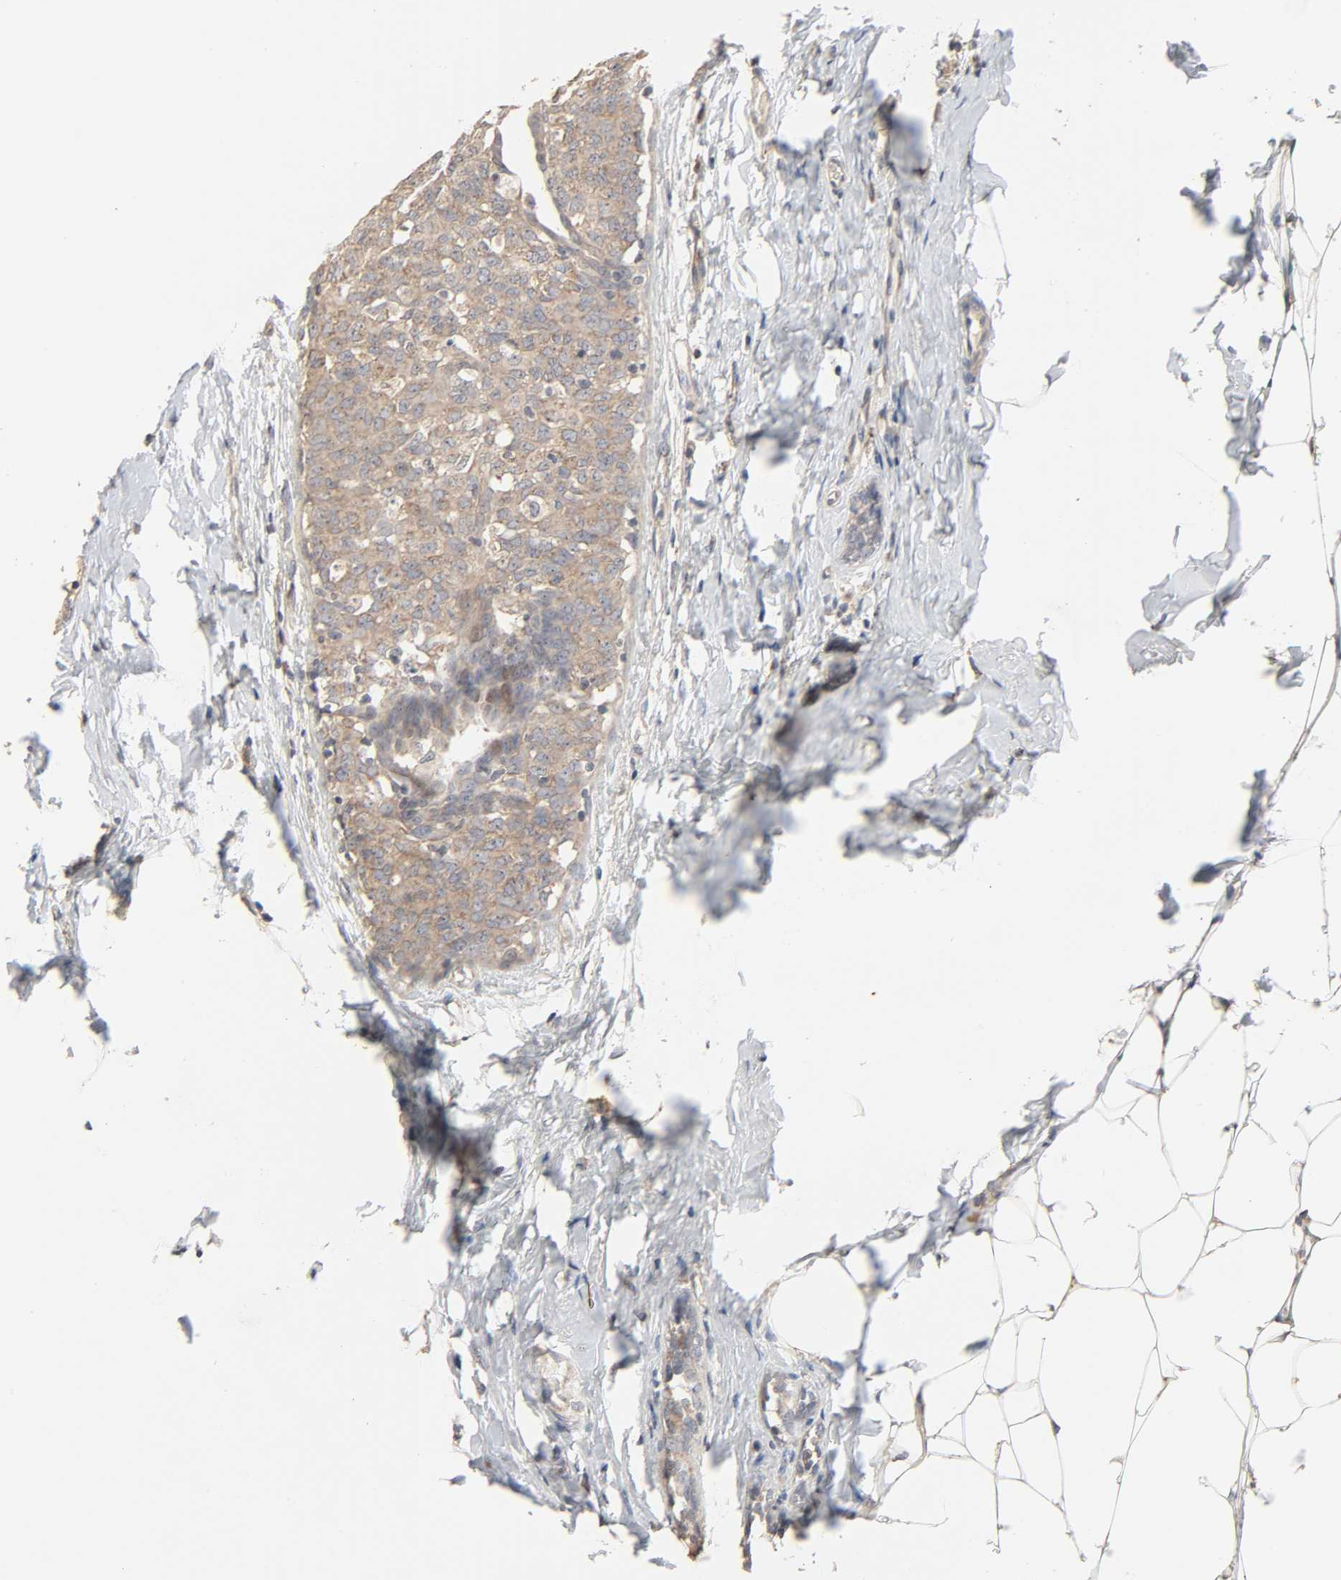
{"staining": {"intensity": "weak", "quantity": ">75%", "location": "cytoplasmic/membranous"}, "tissue": "breast cancer", "cell_type": "Tumor cells", "image_type": "cancer", "snomed": [{"axis": "morphology", "description": "Duct carcinoma"}, {"axis": "topography", "description": "Breast"}], "caption": "Immunohistochemistry (IHC) (DAB) staining of human breast cancer shows weak cytoplasmic/membranous protein staining in approximately >75% of tumor cells.", "gene": "CLEC4E", "patient": {"sex": "female", "age": 40}}